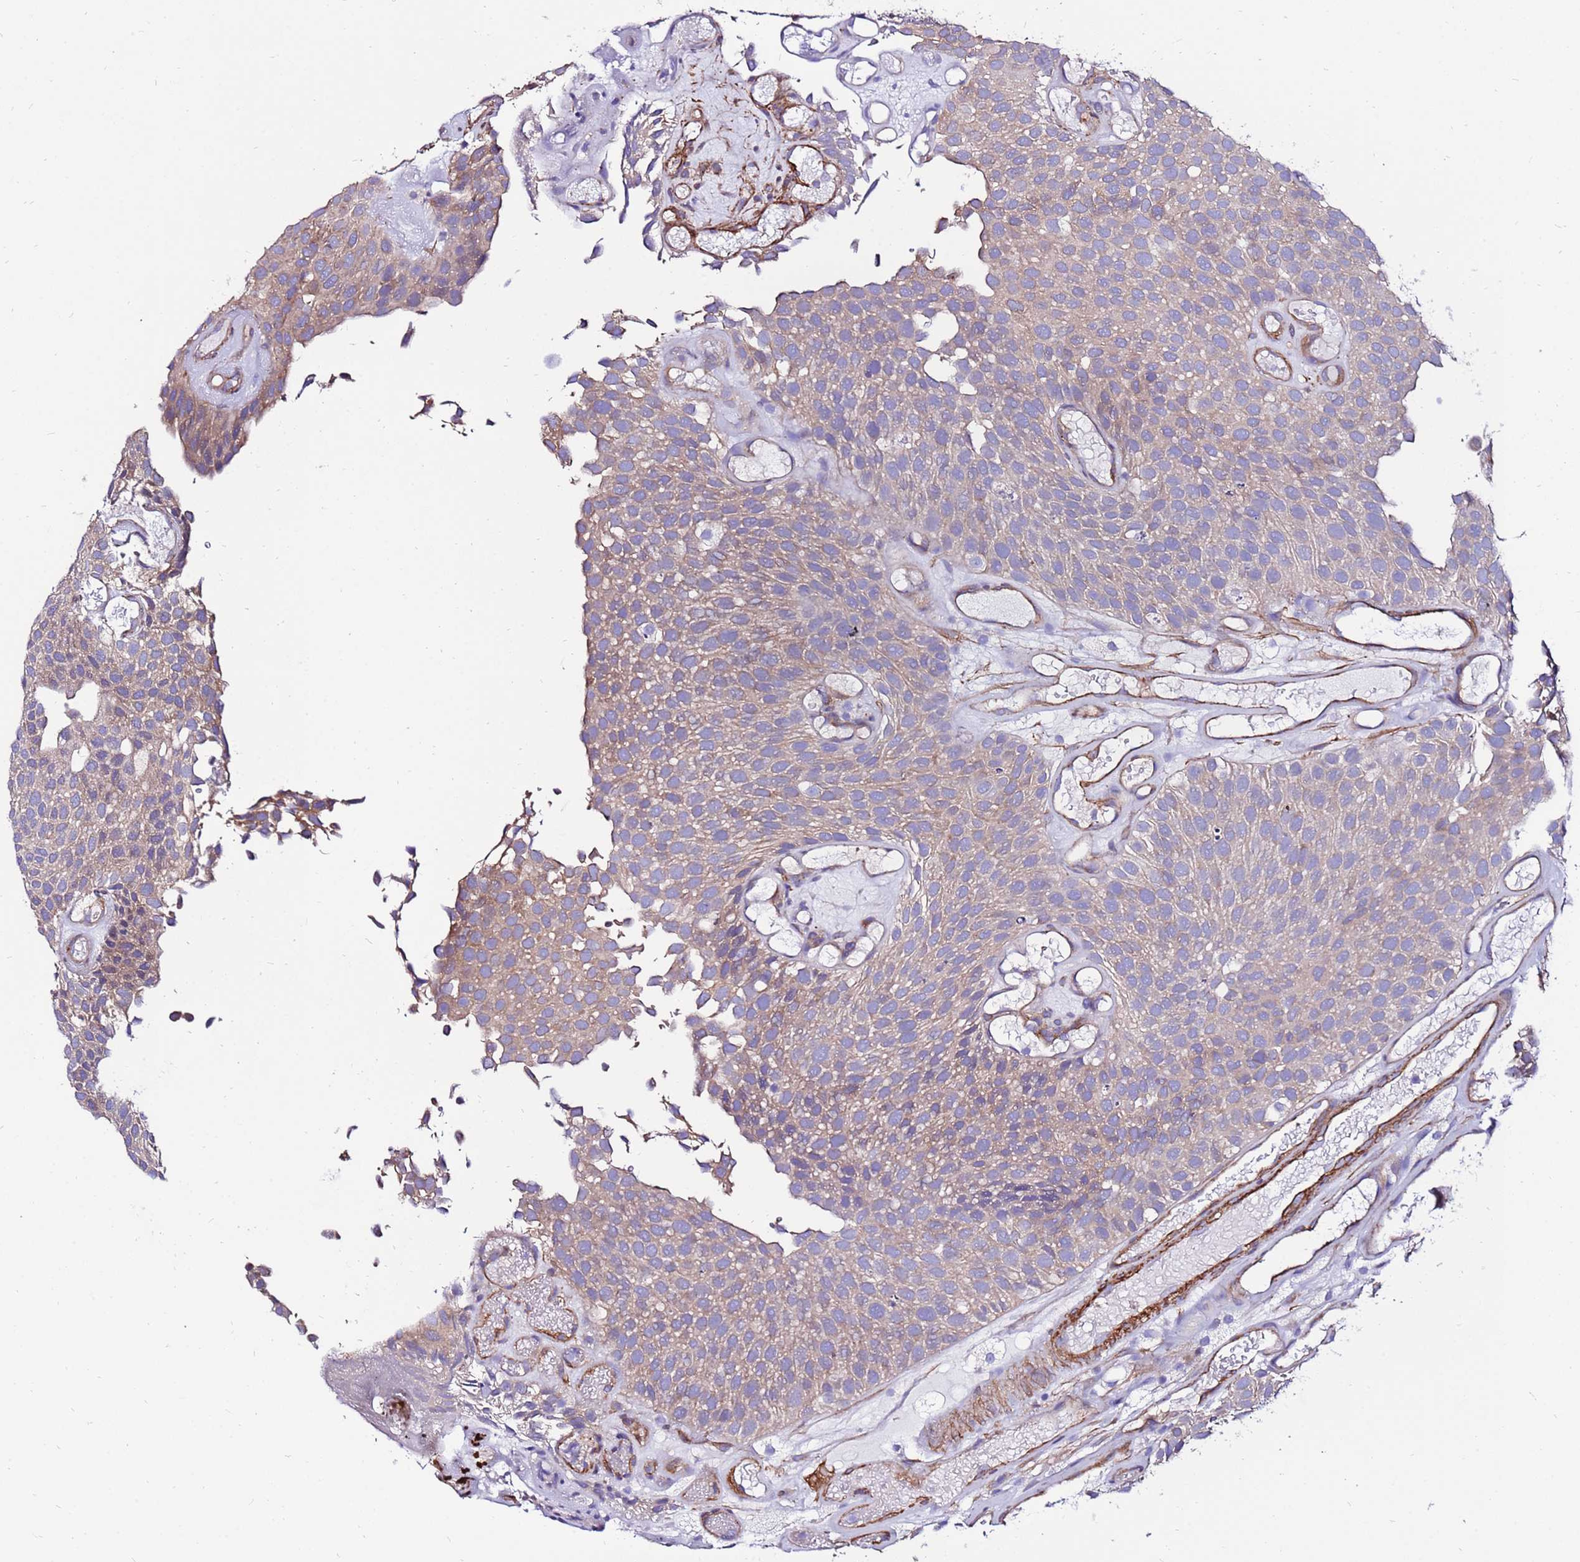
{"staining": {"intensity": "weak", "quantity": ">75%", "location": "cytoplasmic/membranous"}, "tissue": "urothelial cancer", "cell_type": "Tumor cells", "image_type": "cancer", "snomed": [{"axis": "morphology", "description": "Urothelial carcinoma, Low grade"}, {"axis": "topography", "description": "Urinary bladder"}], "caption": "Urothelial cancer stained with DAB (3,3'-diaminobenzidine) immunohistochemistry reveals low levels of weak cytoplasmic/membranous expression in about >75% of tumor cells.", "gene": "EI24", "patient": {"sex": "male", "age": 89}}